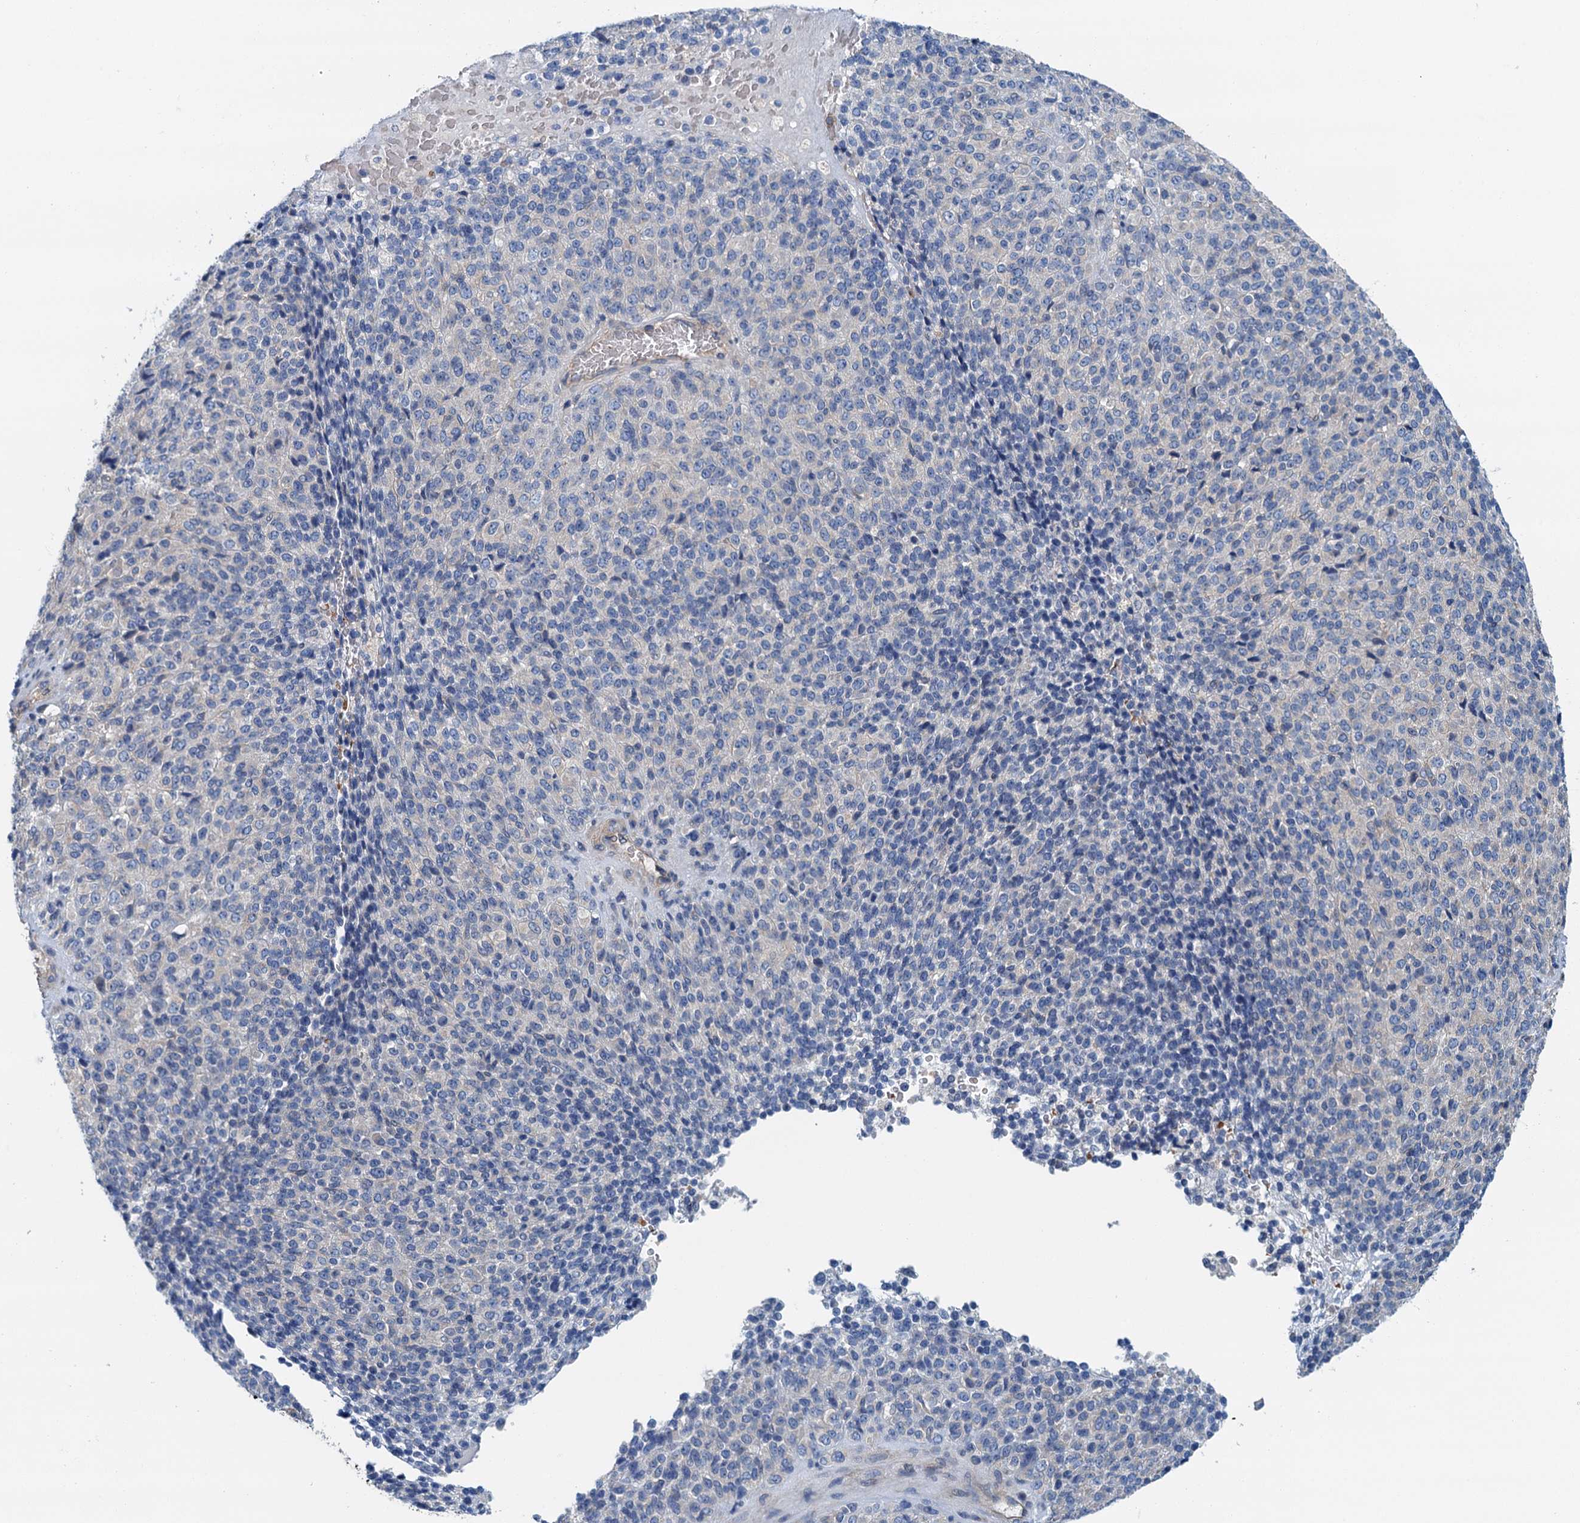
{"staining": {"intensity": "negative", "quantity": "none", "location": "none"}, "tissue": "melanoma", "cell_type": "Tumor cells", "image_type": "cancer", "snomed": [{"axis": "morphology", "description": "Malignant melanoma, Metastatic site"}, {"axis": "topography", "description": "Brain"}], "caption": "Tumor cells are negative for brown protein staining in melanoma.", "gene": "ROGDI", "patient": {"sex": "female", "age": 56}}